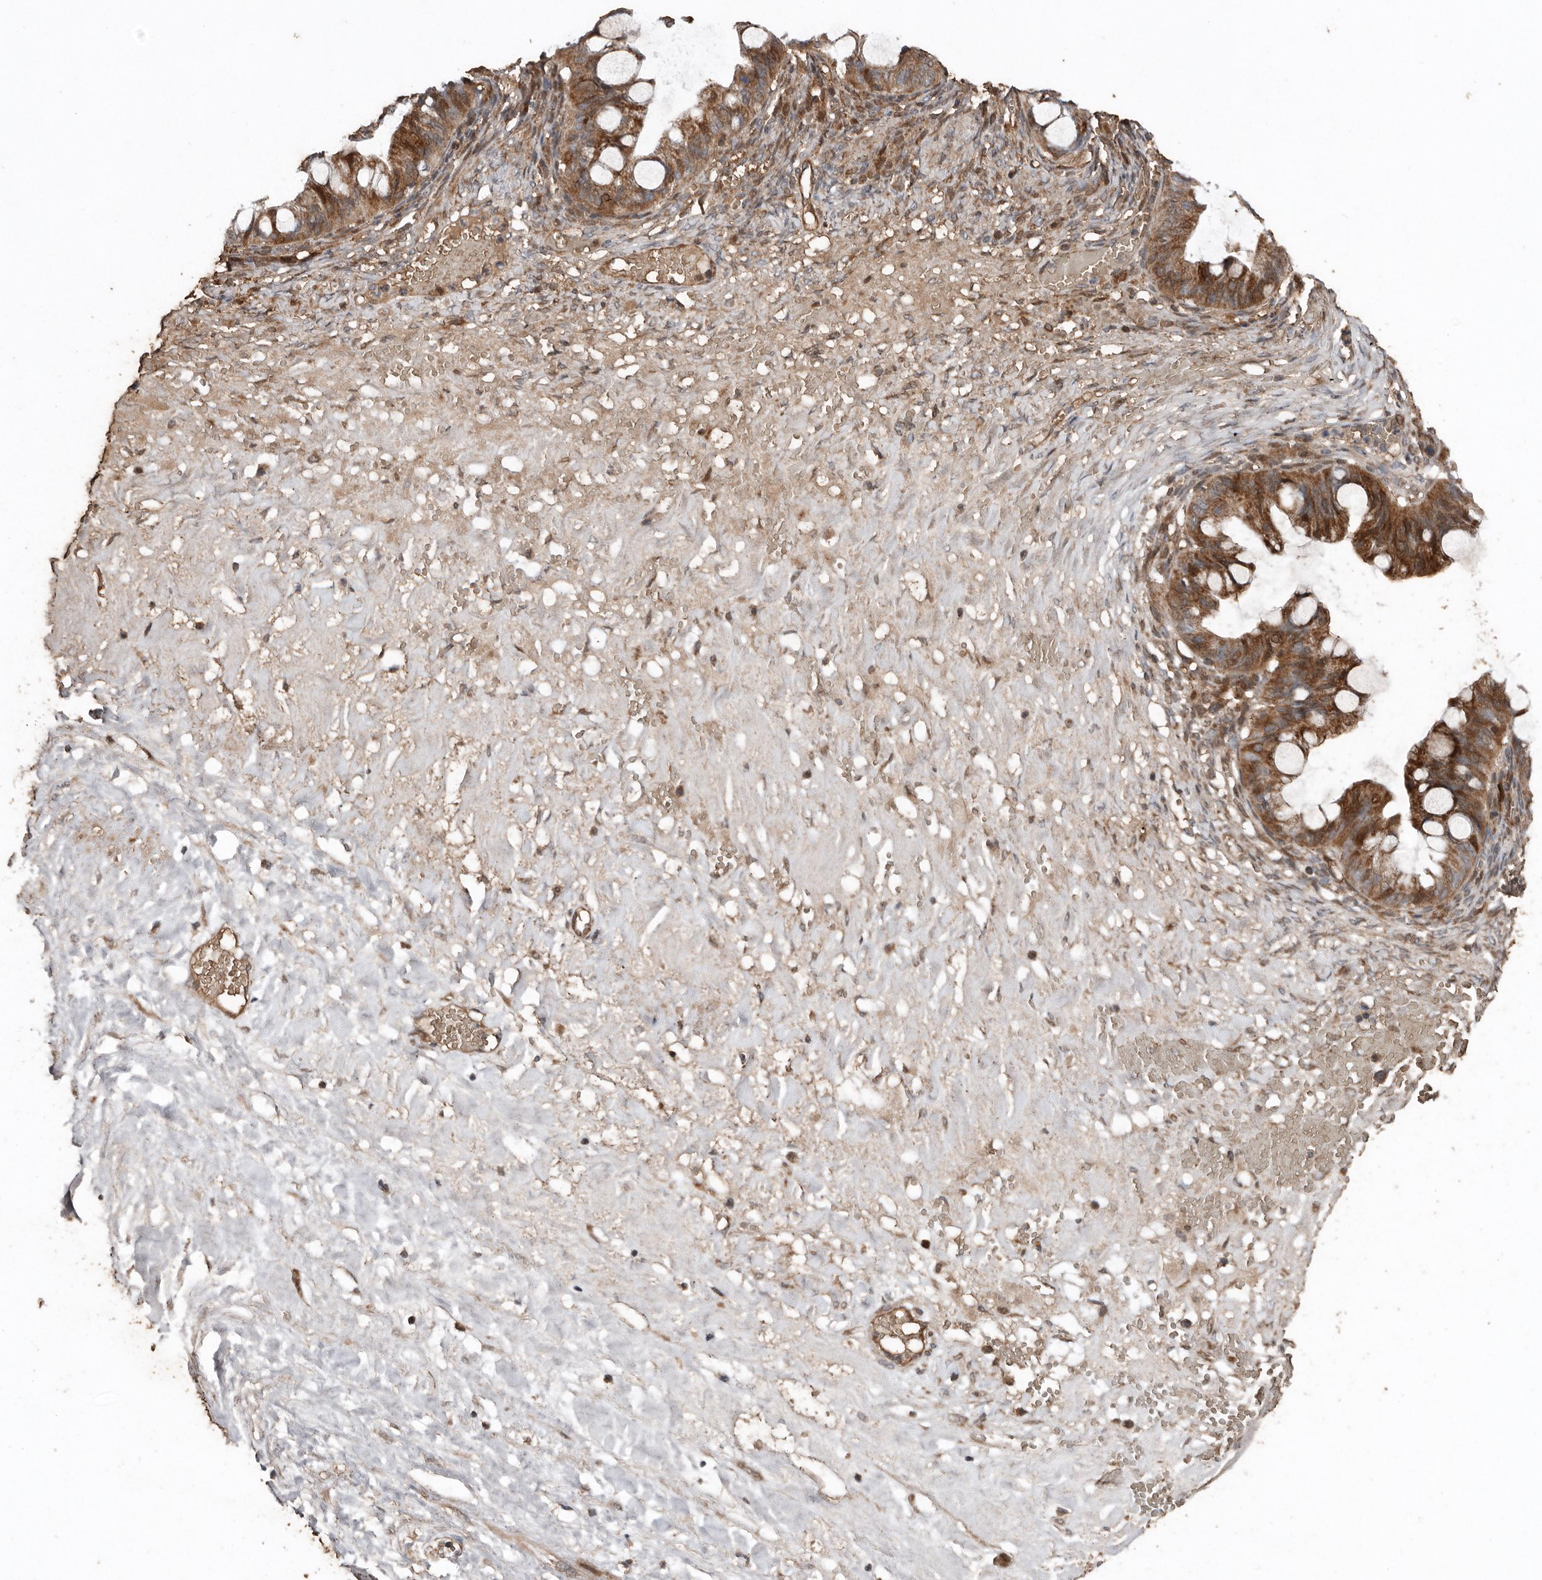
{"staining": {"intensity": "strong", "quantity": ">75%", "location": "cytoplasmic/membranous"}, "tissue": "ovarian cancer", "cell_type": "Tumor cells", "image_type": "cancer", "snomed": [{"axis": "morphology", "description": "Cystadenocarcinoma, mucinous, NOS"}, {"axis": "topography", "description": "Ovary"}], "caption": "High-magnification brightfield microscopy of ovarian mucinous cystadenocarcinoma stained with DAB (brown) and counterstained with hematoxylin (blue). tumor cells exhibit strong cytoplasmic/membranous staining is seen in about>75% of cells.", "gene": "RANBP17", "patient": {"sex": "female", "age": 73}}